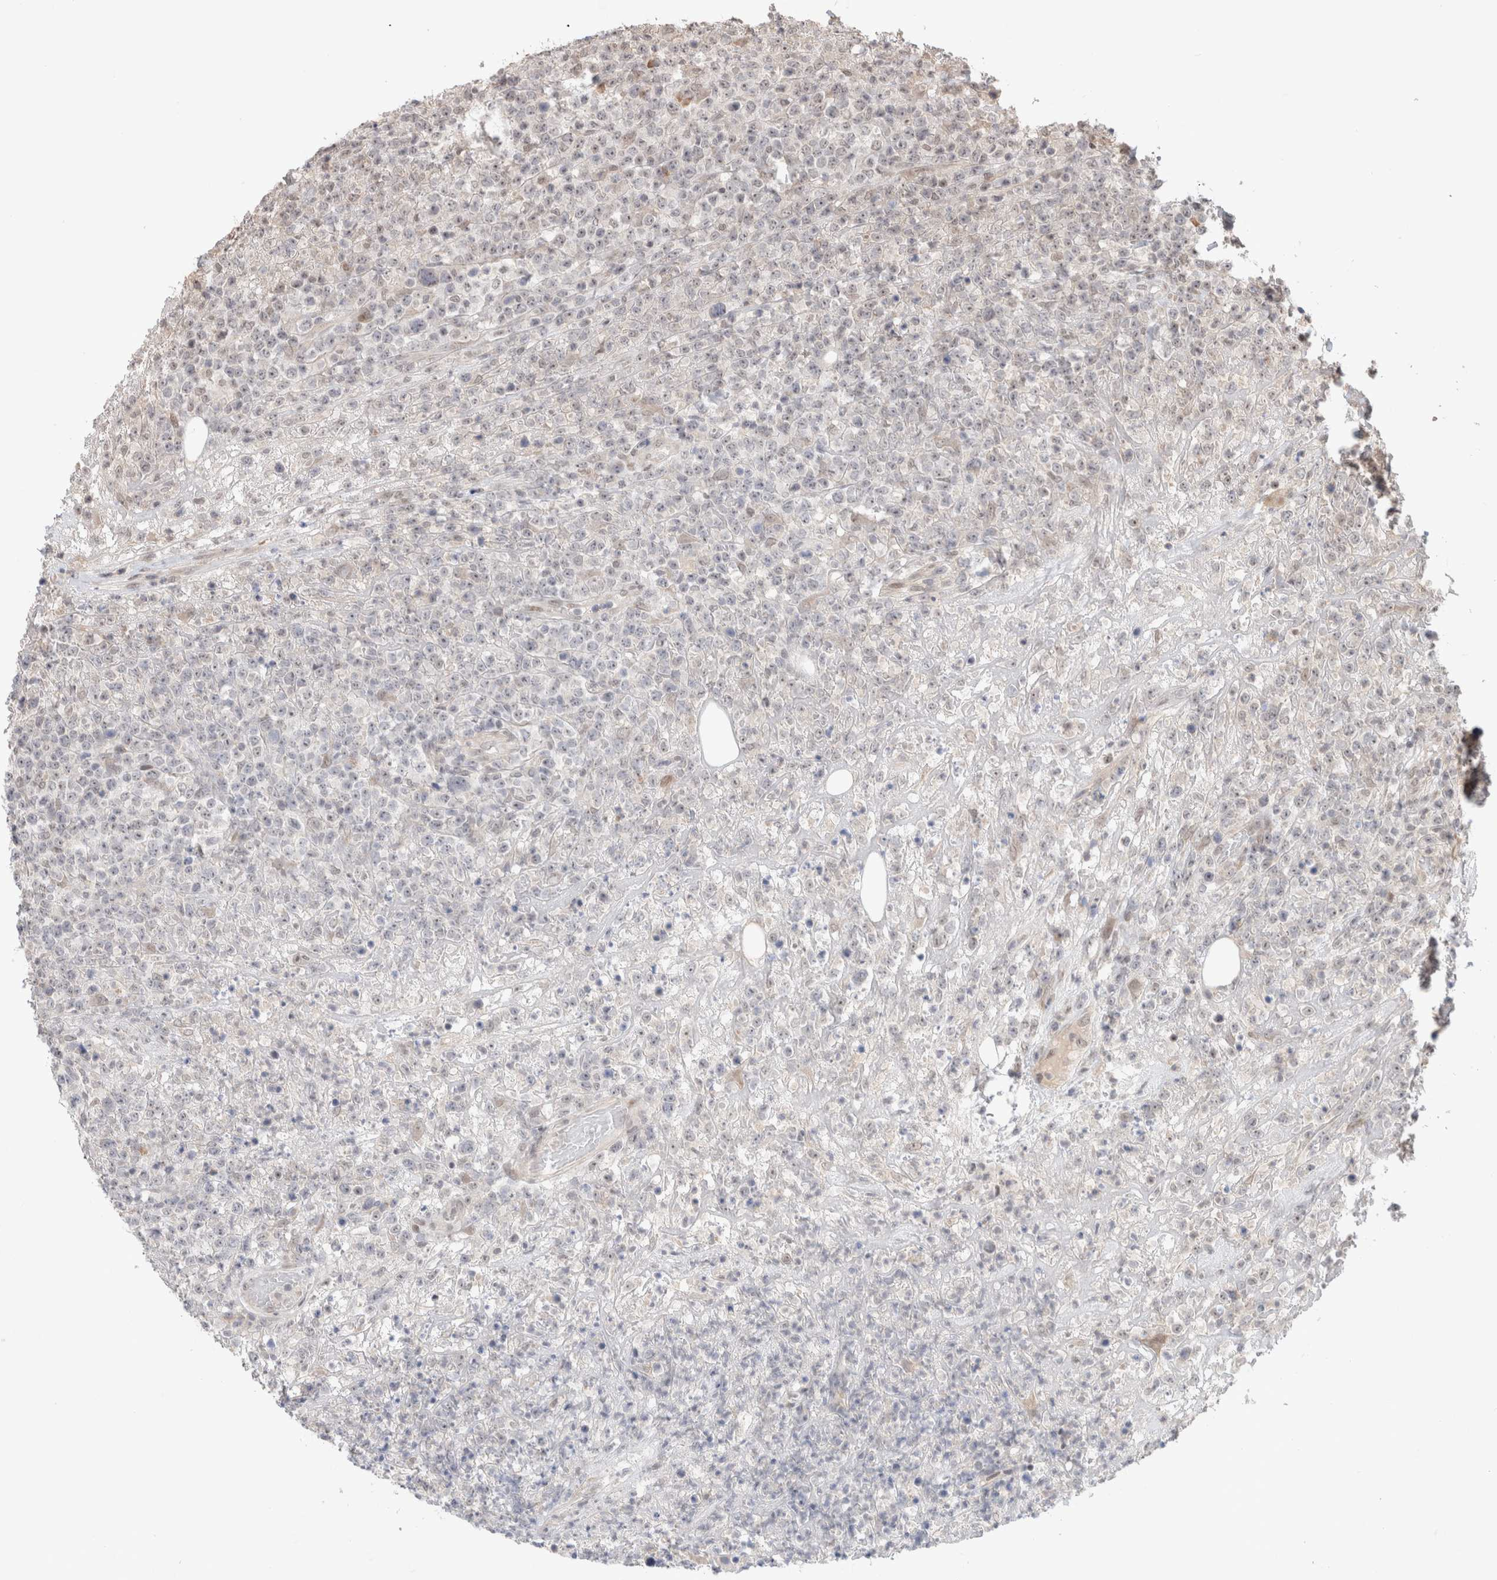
{"staining": {"intensity": "negative", "quantity": "none", "location": "none"}, "tissue": "lymphoma", "cell_type": "Tumor cells", "image_type": "cancer", "snomed": [{"axis": "morphology", "description": "Malignant lymphoma, non-Hodgkin's type, High grade"}, {"axis": "topography", "description": "Colon"}], "caption": "The immunohistochemistry image has no significant positivity in tumor cells of lymphoma tissue.", "gene": "SYDE2", "patient": {"sex": "female", "age": 53}}